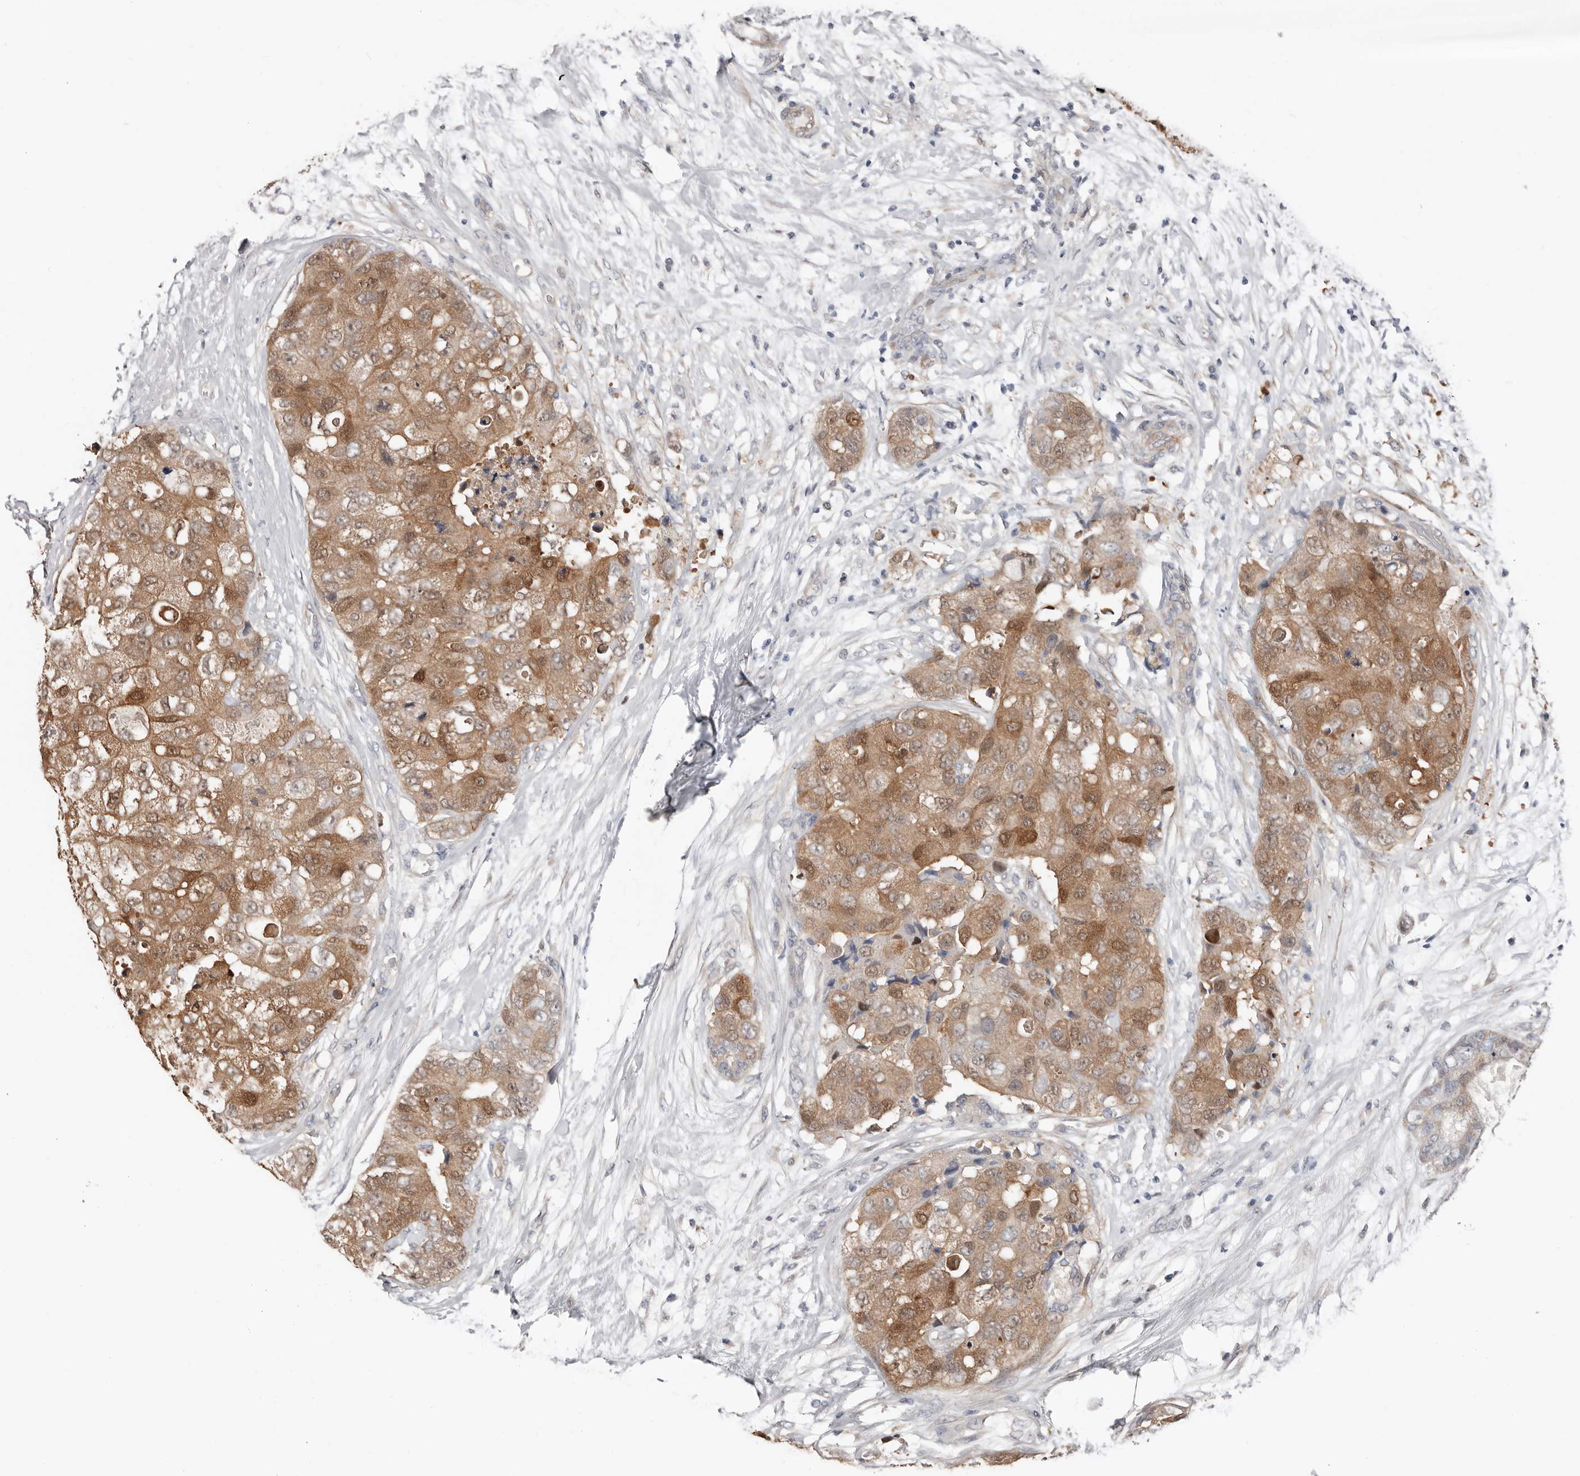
{"staining": {"intensity": "moderate", "quantity": ">75%", "location": "cytoplasmic/membranous"}, "tissue": "breast cancer", "cell_type": "Tumor cells", "image_type": "cancer", "snomed": [{"axis": "morphology", "description": "Duct carcinoma"}, {"axis": "topography", "description": "Breast"}], "caption": "The immunohistochemical stain highlights moderate cytoplasmic/membranous staining in tumor cells of breast cancer tissue. The protein is shown in brown color, while the nuclei are stained blue.", "gene": "ASRGL1", "patient": {"sex": "female", "age": 62}}